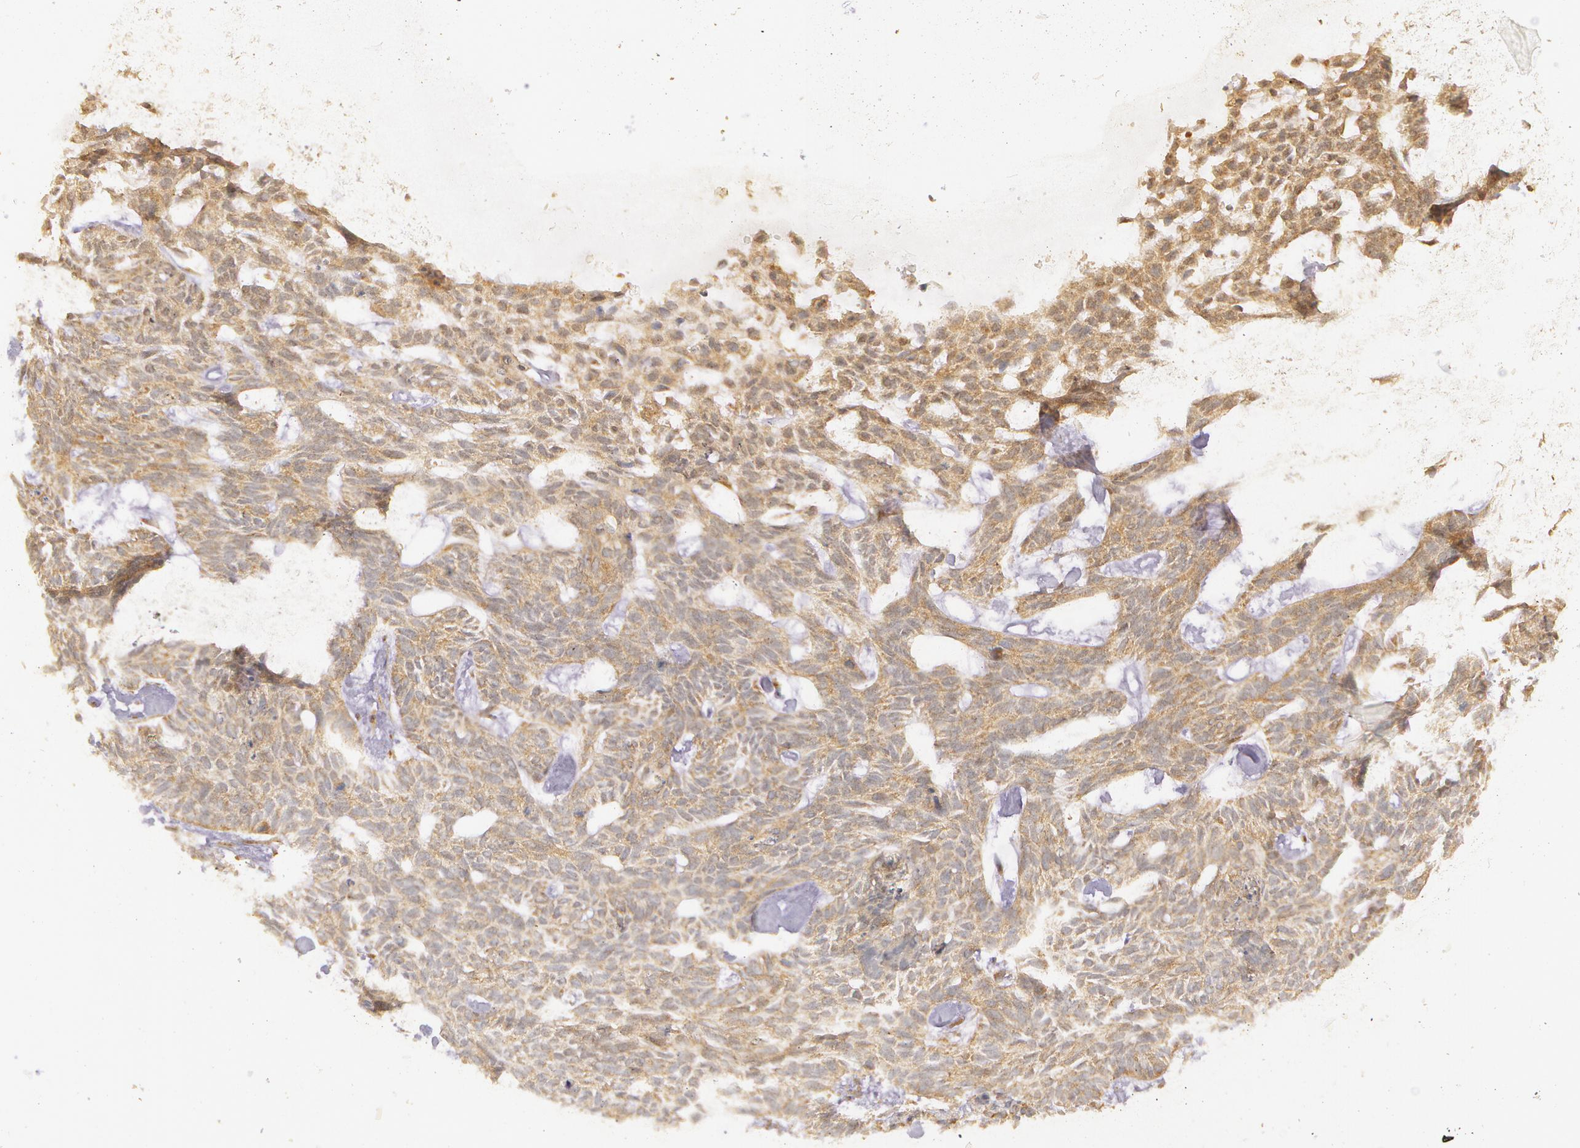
{"staining": {"intensity": "moderate", "quantity": ">75%", "location": "cytoplasmic/membranous"}, "tissue": "skin cancer", "cell_type": "Tumor cells", "image_type": "cancer", "snomed": [{"axis": "morphology", "description": "Basal cell carcinoma"}, {"axis": "topography", "description": "Skin"}], "caption": "High-magnification brightfield microscopy of skin cancer stained with DAB (3,3'-diaminobenzidine) (brown) and counterstained with hematoxylin (blue). tumor cells exhibit moderate cytoplasmic/membranous staining is seen in approximately>75% of cells. The protein is stained brown, and the nuclei are stained in blue (DAB (3,3'-diaminobenzidine) IHC with brightfield microscopy, high magnification).", "gene": "ASCC2", "patient": {"sex": "male", "age": 75}}